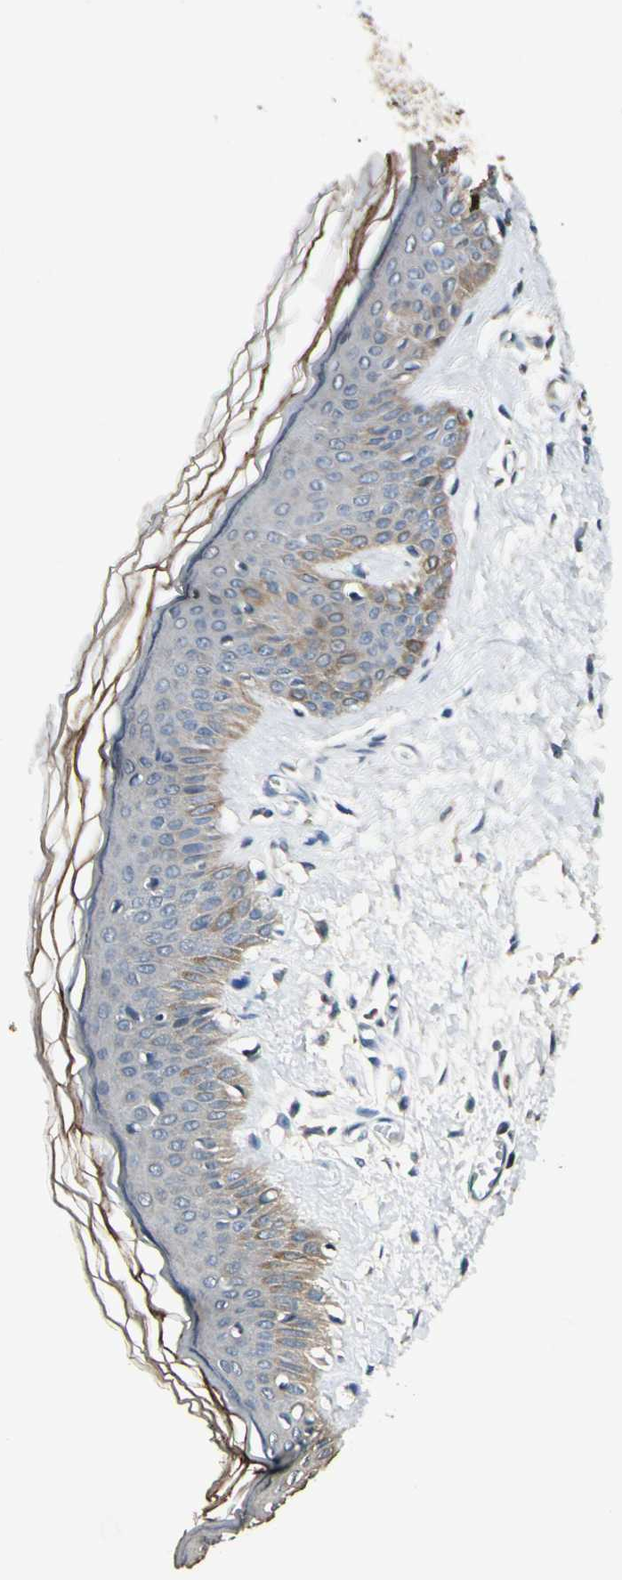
{"staining": {"intensity": "weak", "quantity": ">75%", "location": "cytoplasmic/membranous"}, "tissue": "skin", "cell_type": "Fibroblasts", "image_type": "normal", "snomed": [{"axis": "morphology", "description": "Normal tissue, NOS"}, {"axis": "morphology", "description": "Sarcoma, NOS"}, {"axis": "topography", "description": "Skin"}, {"axis": "topography", "description": "Soft tissue"}], "caption": "Immunohistochemical staining of normal skin reveals >75% levels of weak cytoplasmic/membranous protein expression in about >75% of fibroblasts. (DAB = brown stain, brightfield microscopy at high magnification).", "gene": "MAP3K7", "patient": {"sex": "female", "age": 51}}